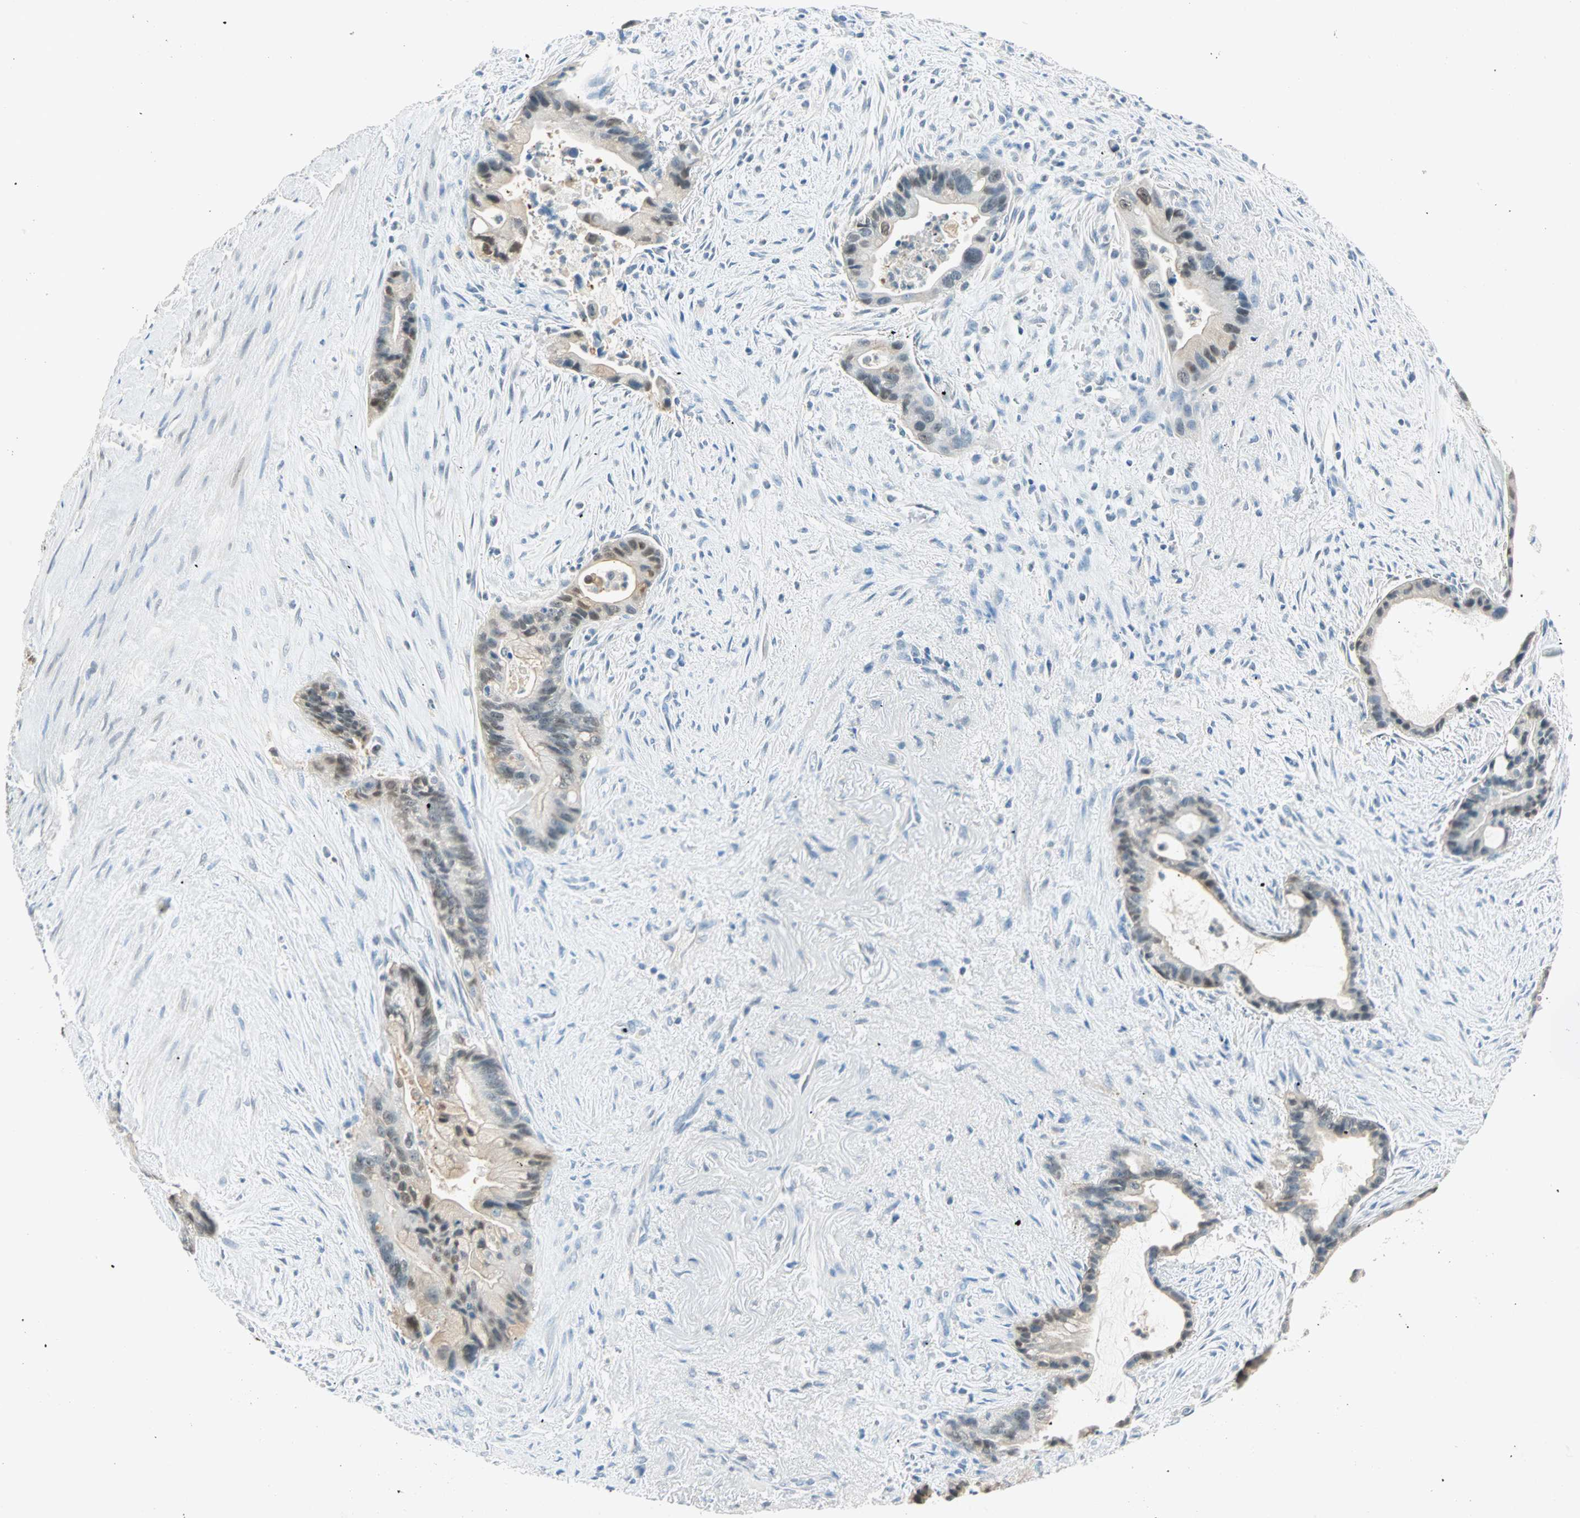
{"staining": {"intensity": "moderate", "quantity": ">75%", "location": "cytoplasmic/membranous,nuclear"}, "tissue": "liver cancer", "cell_type": "Tumor cells", "image_type": "cancer", "snomed": [{"axis": "morphology", "description": "Cholangiocarcinoma"}, {"axis": "topography", "description": "Liver"}], "caption": "A medium amount of moderate cytoplasmic/membranous and nuclear expression is present in about >75% of tumor cells in liver cancer tissue.", "gene": "S100A1", "patient": {"sex": "female", "age": 55}}